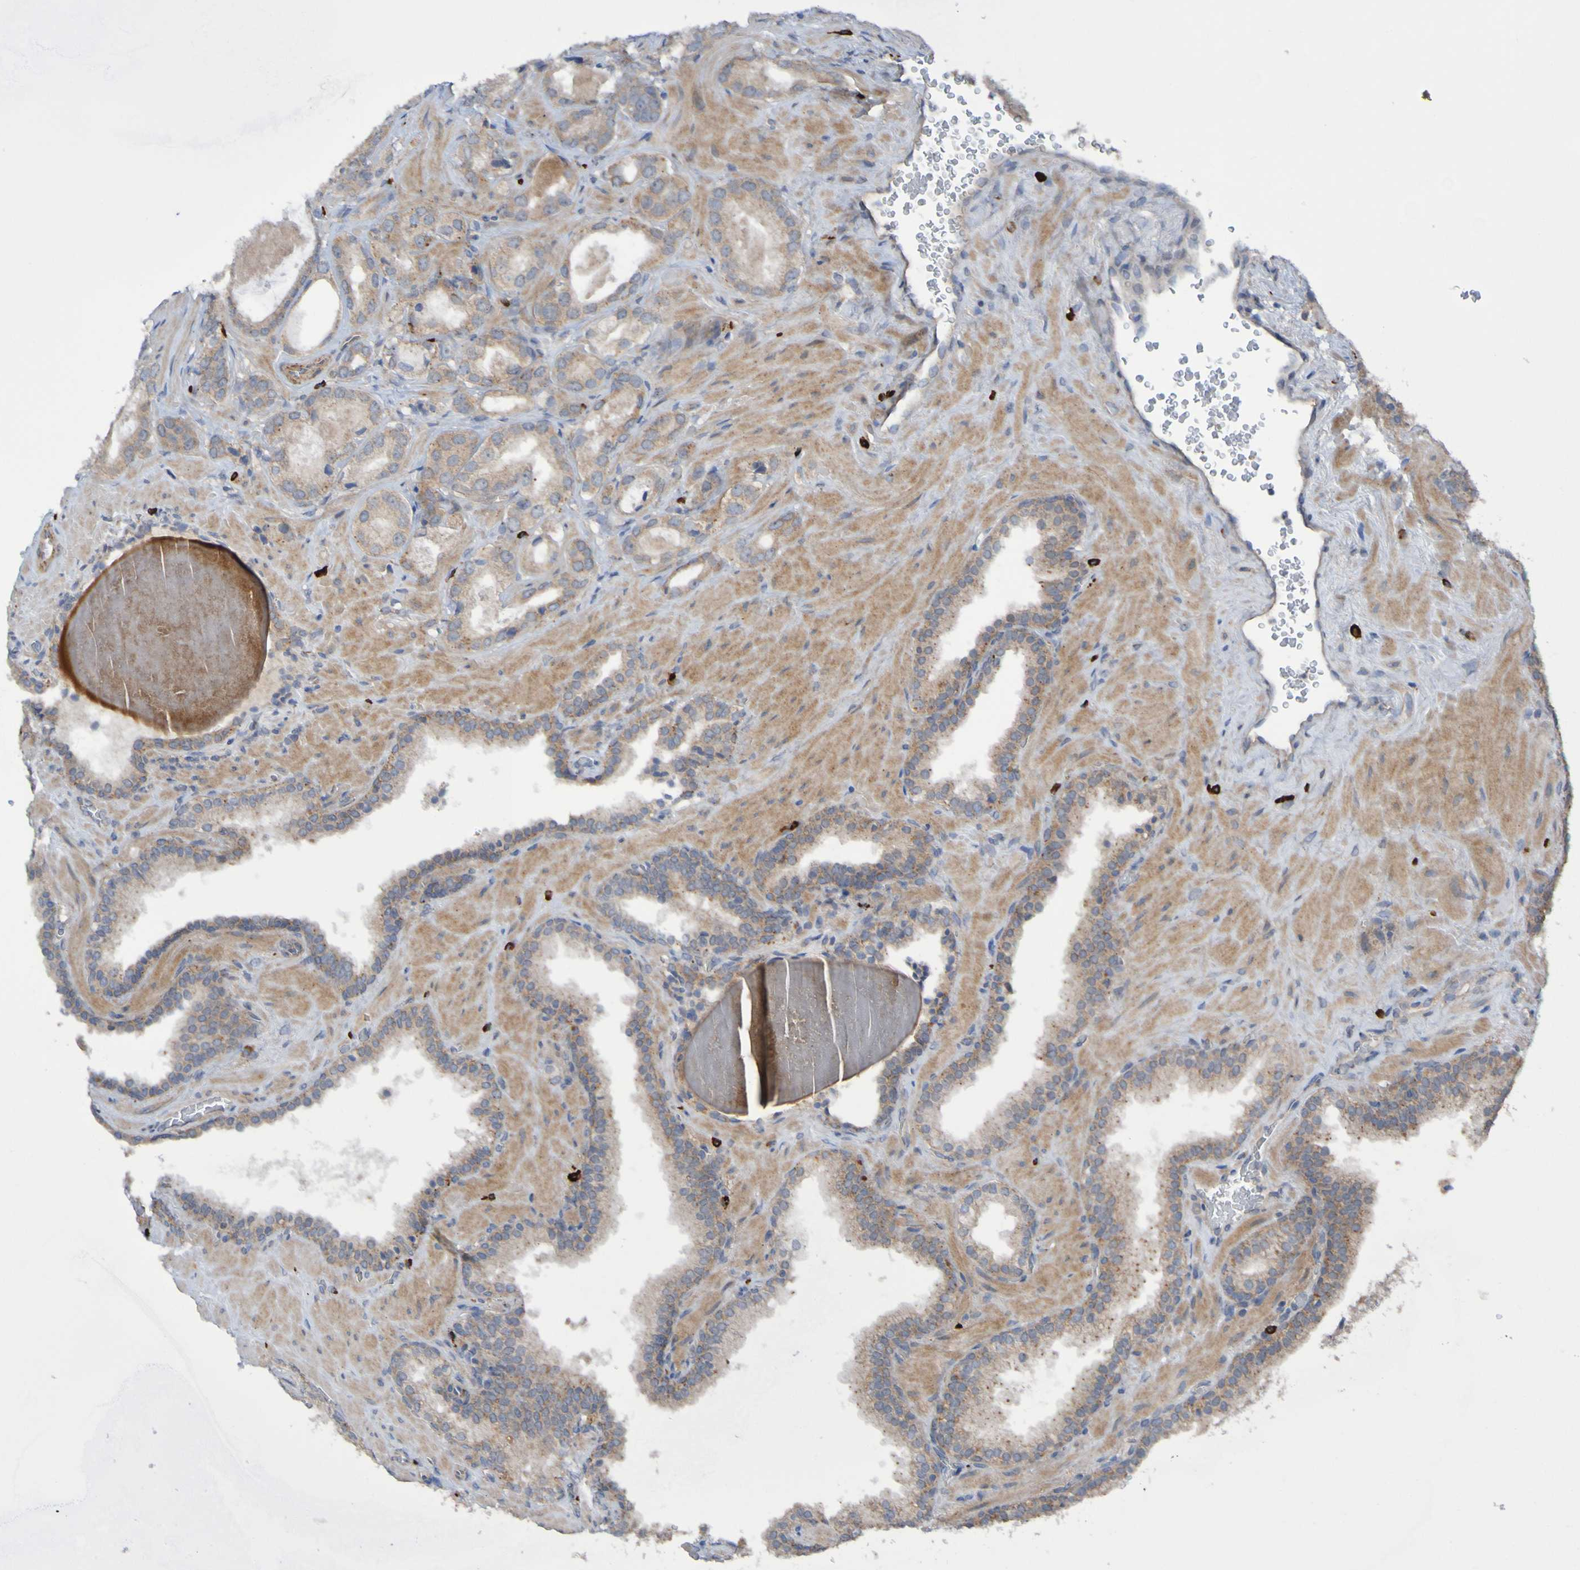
{"staining": {"intensity": "weak", "quantity": ">75%", "location": "cytoplasmic/membranous"}, "tissue": "prostate cancer", "cell_type": "Tumor cells", "image_type": "cancer", "snomed": [{"axis": "morphology", "description": "Adenocarcinoma, High grade"}, {"axis": "topography", "description": "Prostate"}], "caption": "Prostate cancer (adenocarcinoma (high-grade)) was stained to show a protein in brown. There is low levels of weak cytoplasmic/membranous staining in approximately >75% of tumor cells.", "gene": "ANGPT4", "patient": {"sex": "male", "age": 64}}